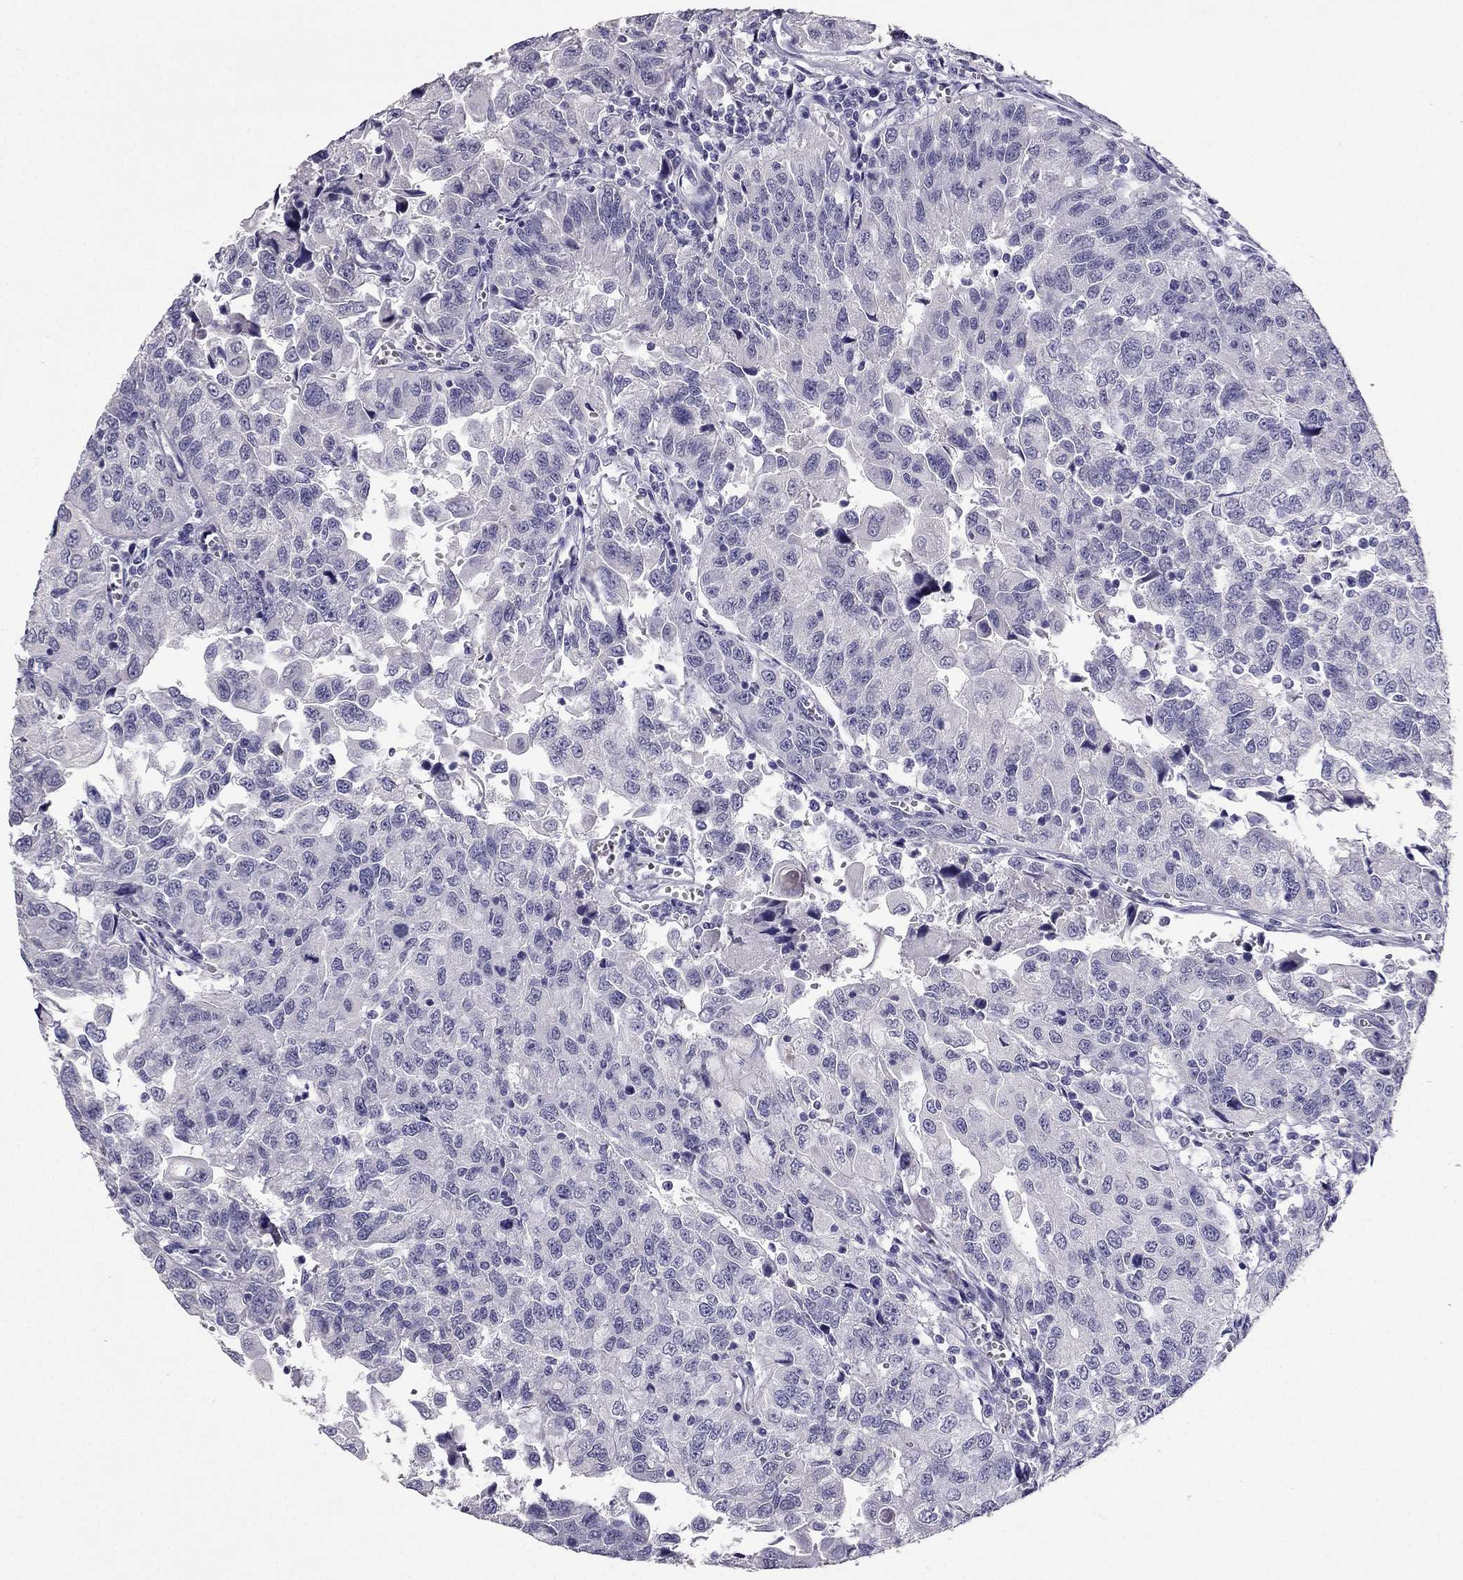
{"staining": {"intensity": "negative", "quantity": "none", "location": "none"}, "tissue": "urothelial cancer", "cell_type": "Tumor cells", "image_type": "cancer", "snomed": [{"axis": "morphology", "description": "Urothelial carcinoma, NOS"}, {"axis": "morphology", "description": "Urothelial carcinoma, High grade"}, {"axis": "topography", "description": "Urinary bladder"}], "caption": "Tumor cells show no significant protein positivity in urothelial cancer. (Brightfield microscopy of DAB (3,3'-diaminobenzidine) immunohistochemistry at high magnification).", "gene": "RHO", "patient": {"sex": "female", "age": 73}}